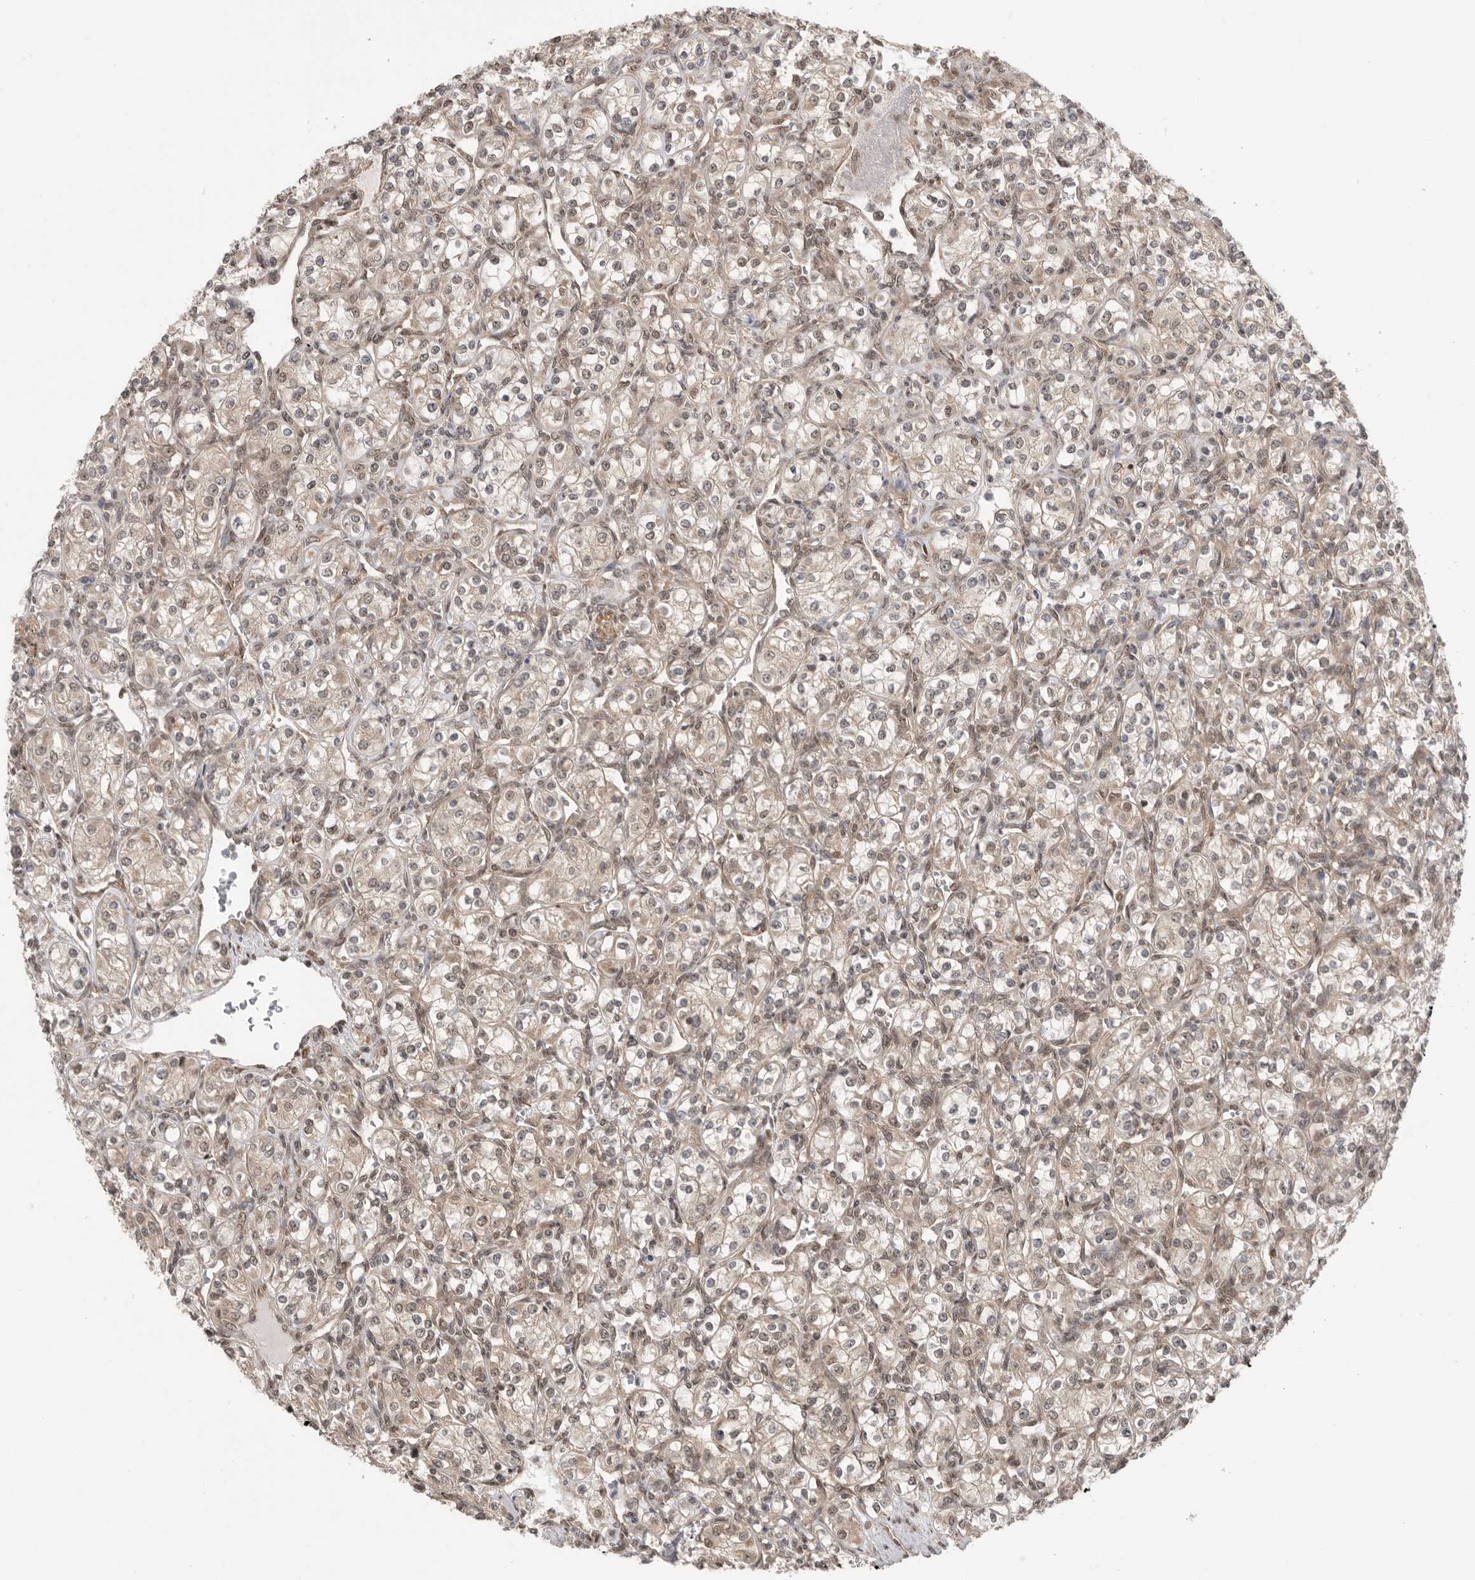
{"staining": {"intensity": "weak", "quantity": ">75%", "location": "cytoplasmic/membranous,nuclear"}, "tissue": "renal cancer", "cell_type": "Tumor cells", "image_type": "cancer", "snomed": [{"axis": "morphology", "description": "Adenocarcinoma, NOS"}, {"axis": "topography", "description": "Kidney"}], "caption": "Tumor cells demonstrate weak cytoplasmic/membranous and nuclear staining in approximately >75% of cells in renal cancer (adenocarcinoma). (Stains: DAB (3,3'-diaminobenzidine) in brown, nuclei in blue, Microscopy: brightfield microscopy at high magnification).", "gene": "VPS50", "patient": {"sex": "male", "age": 77}}